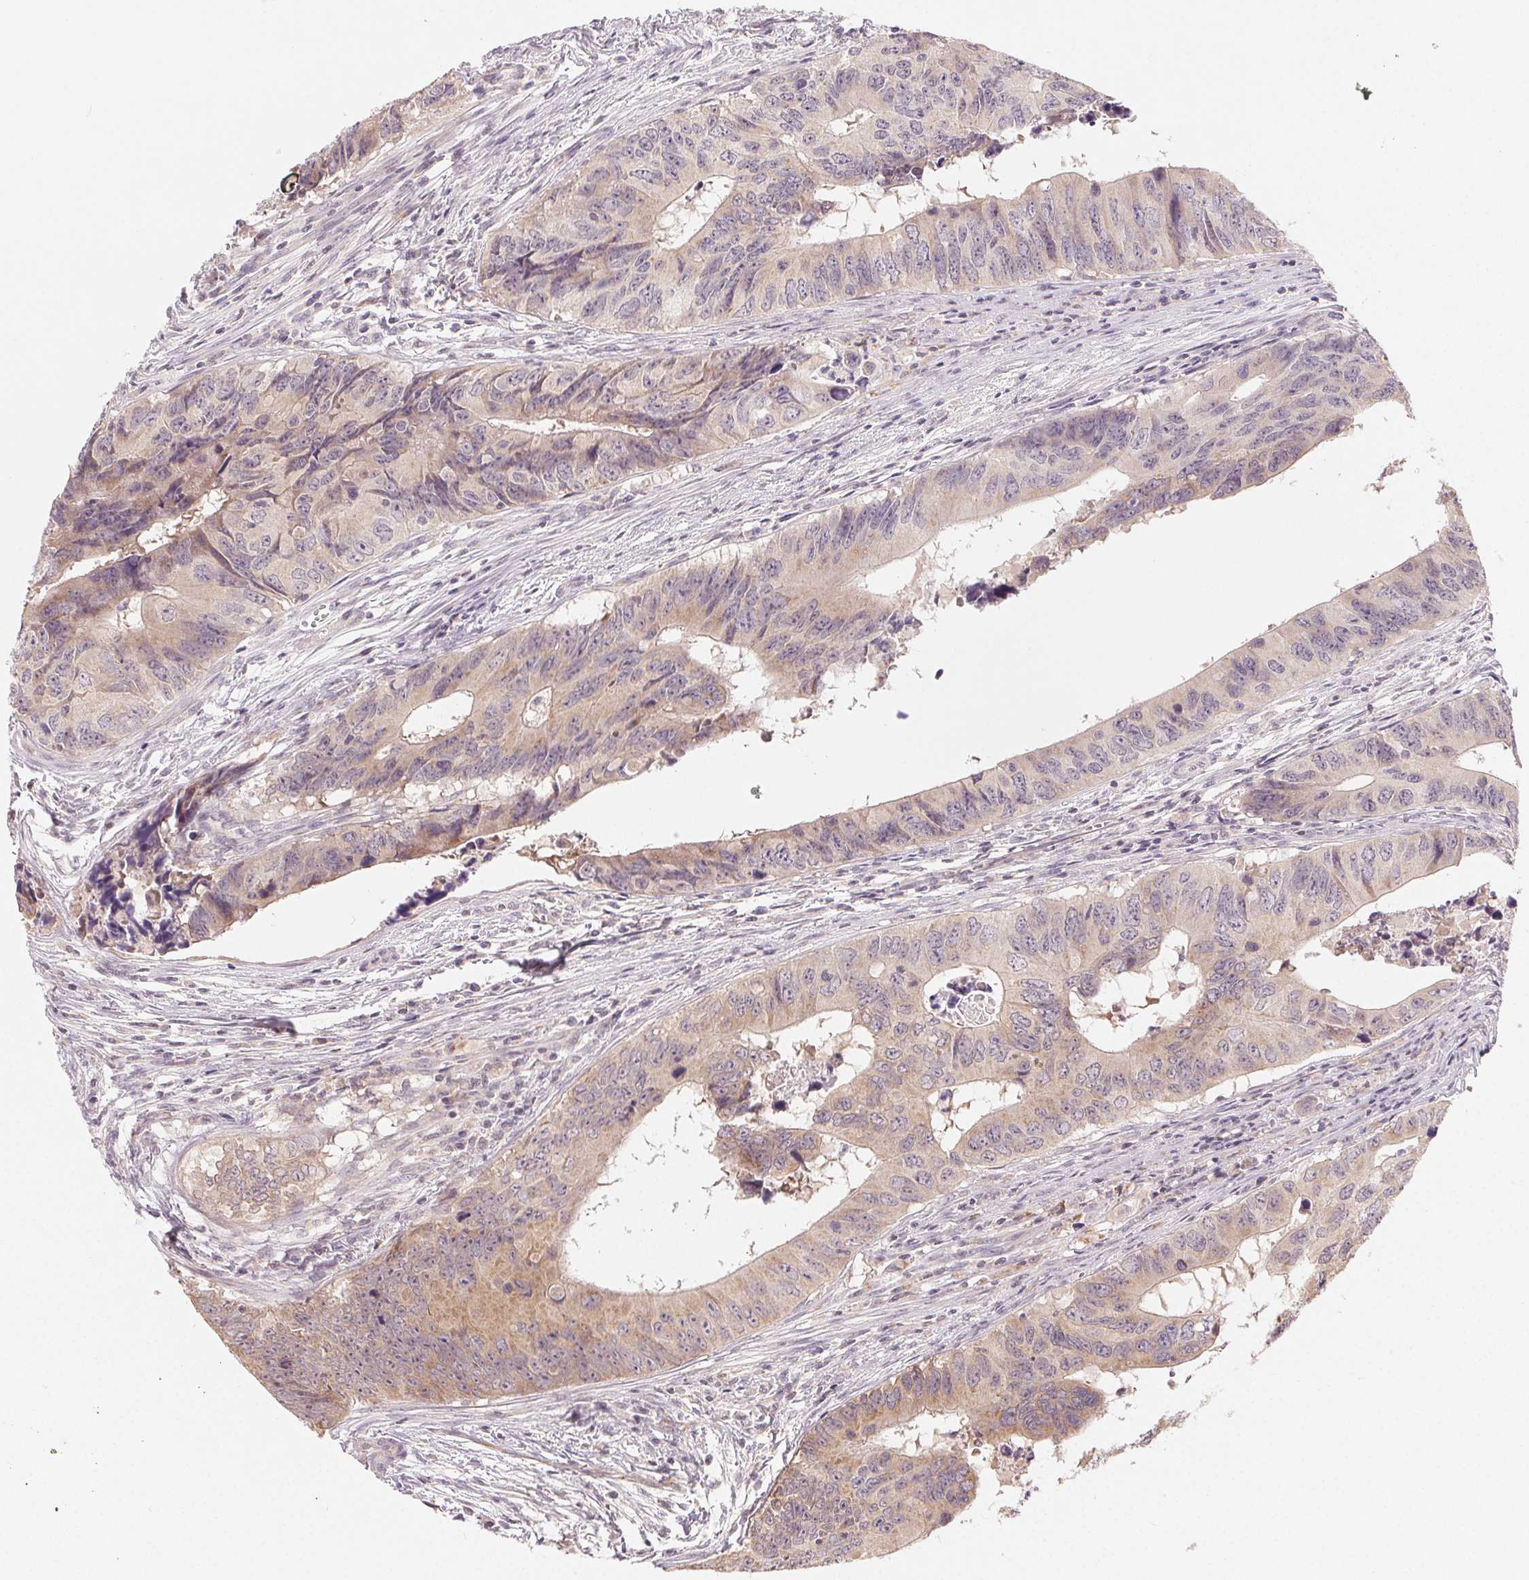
{"staining": {"intensity": "weak", "quantity": "25%-75%", "location": "cytoplasmic/membranous"}, "tissue": "colorectal cancer", "cell_type": "Tumor cells", "image_type": "cancer", "snomed": [{"axis": "morphology", "description": "Adenocarcinoma, NOS"}, {"axis": "topography", "description": "Colon"}], "caption": "Colorectal cancer stained for a protein shows weak cytoplasmic/membranous positivity in tumor cells.", "gene": "NCOA4", "patient": {"sex": "female", "age": 82}}